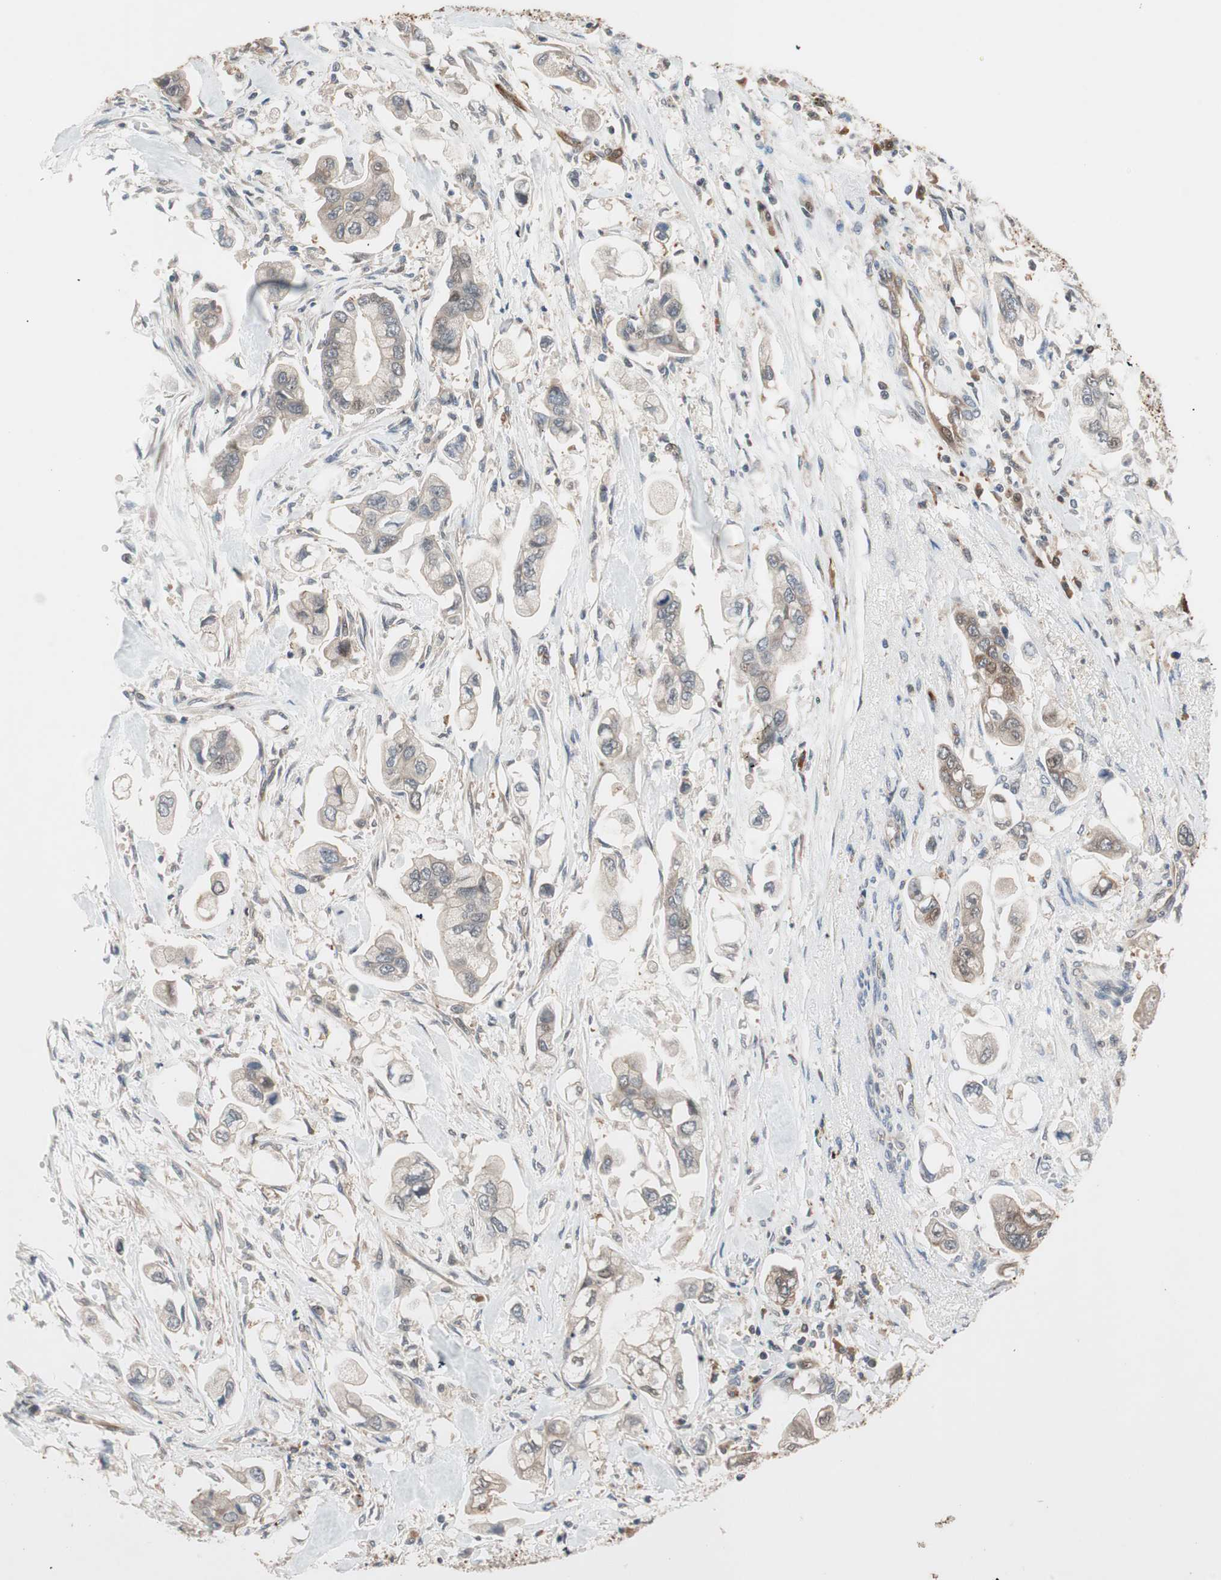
{"staining": {"intensity": "weak", "quantity": "<25%", "location": "cytoplasmic/membranous"}, "tissue": "stomach cancer", "cell_type": "Tumor cells", "image_type": "cancer", "snomed": [{"axis": "morphology", "description": "Adenocarcinoma, NOS"}, {"axis": "topography", "description": "Stomach"}], "caption": "Stomach cancer was stained to show a protein in brown. There is no significant staining in tumor cells.", "gene": "PIK3R3", "patient": {"sex": "male", "age": 62}}